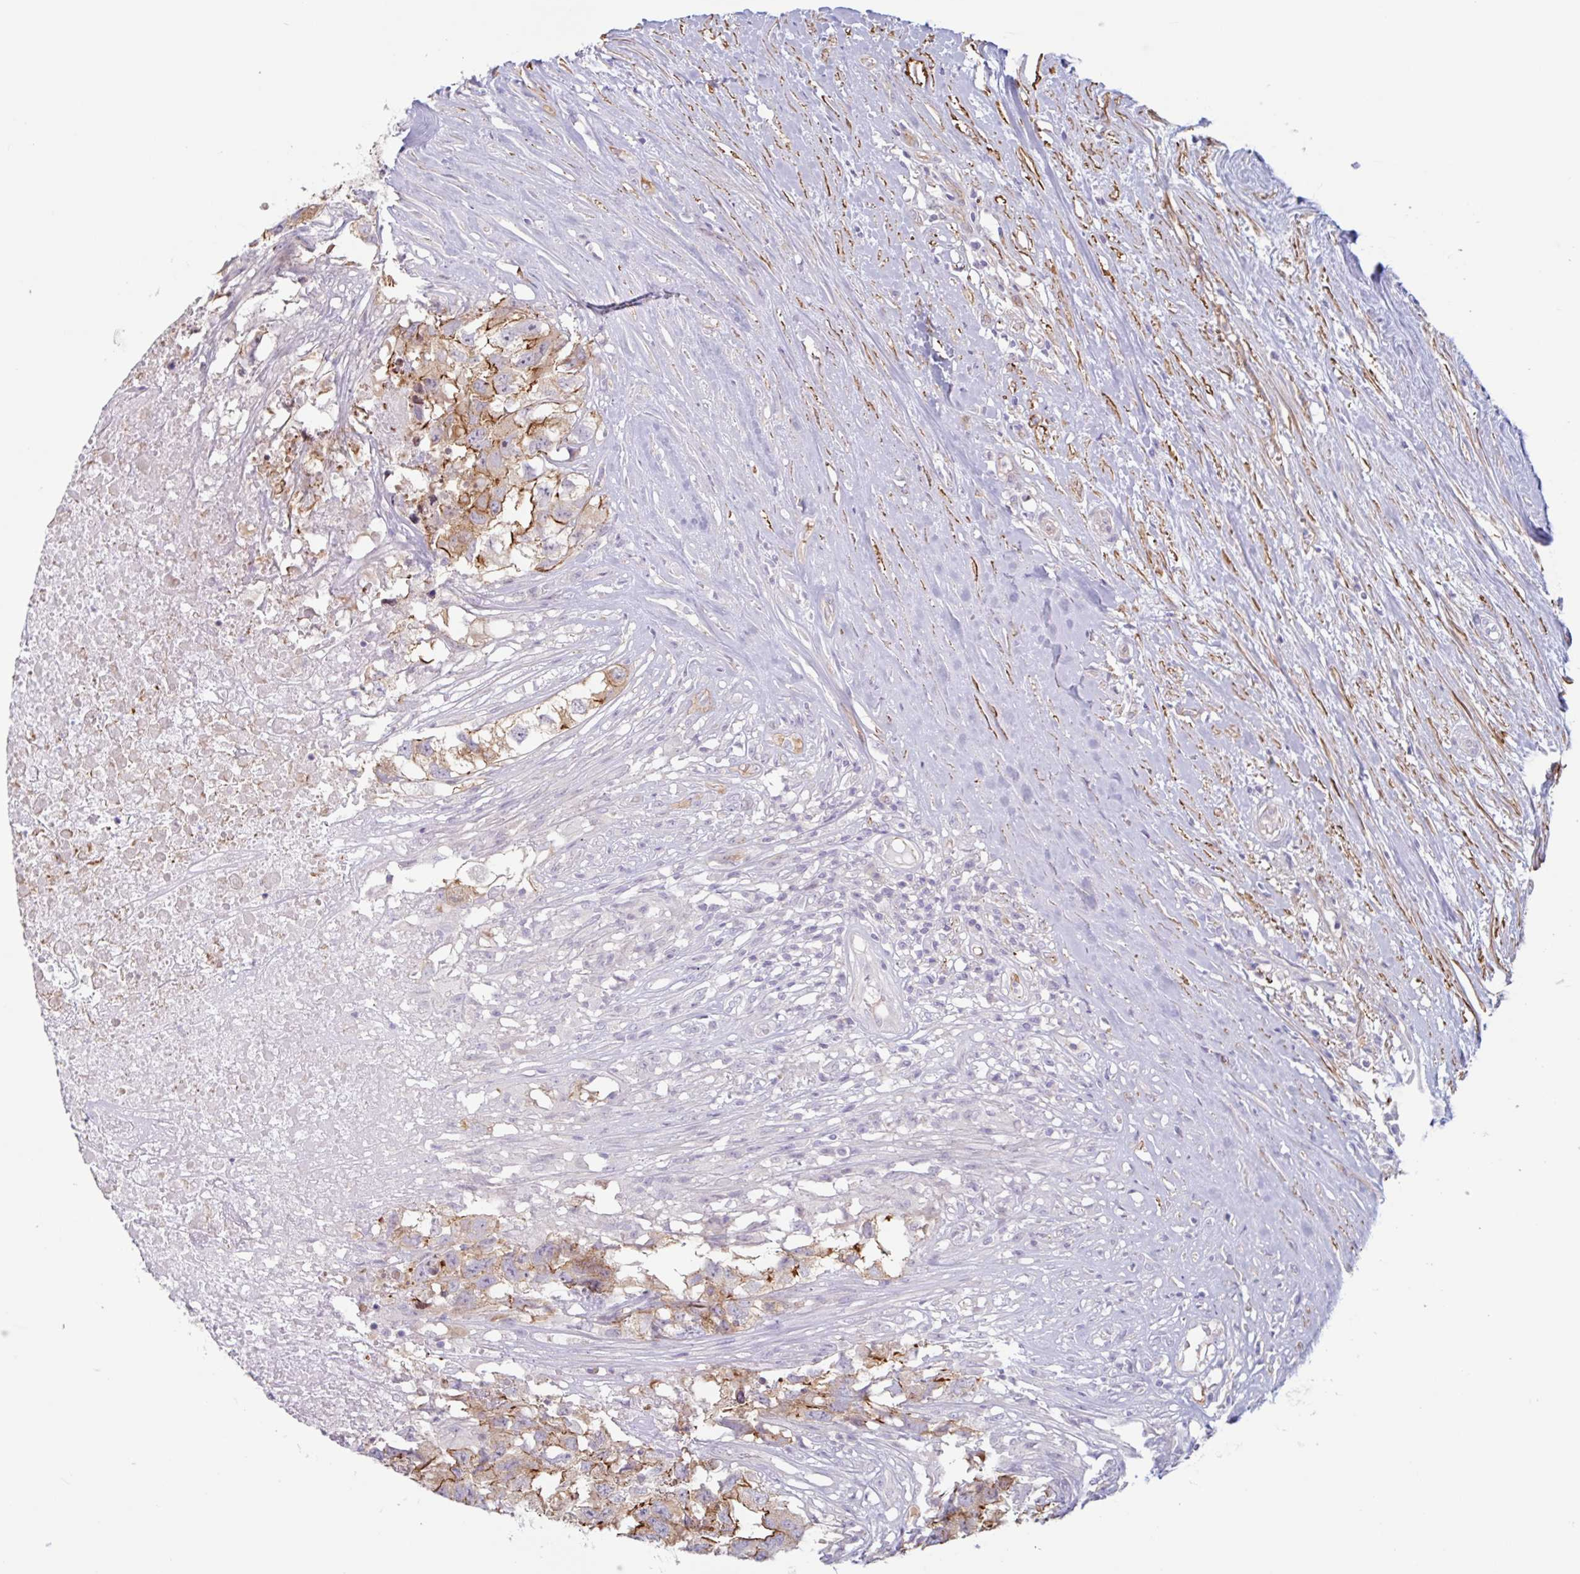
{"staining": {"intensity": "moderate", "quantity": ">75%", "location": "cytoplasmic/membranous"}, "tissue": "testis cancer", "cell_type": "Tumor cells", "image_type": "cancer", "snomed": [{"axis": "morphology", "description": "Carcinoma, Embryonal, NOS"}, {"axis": "topography", "description": "Testis"}], "caption": "High-magnification brightfield microscopy of testis cancer (embryonal carcinoma) stained with DAB (3,3'-diaminobenzidine) (brown) and counterstained with hematoxylin (blue). tumor cells exhibit moderate cytoplasmic/membranous staining is present in approximately>75% of cells.", "gene": "MYH10", "patient": {"sex": "male", "age": 83}}